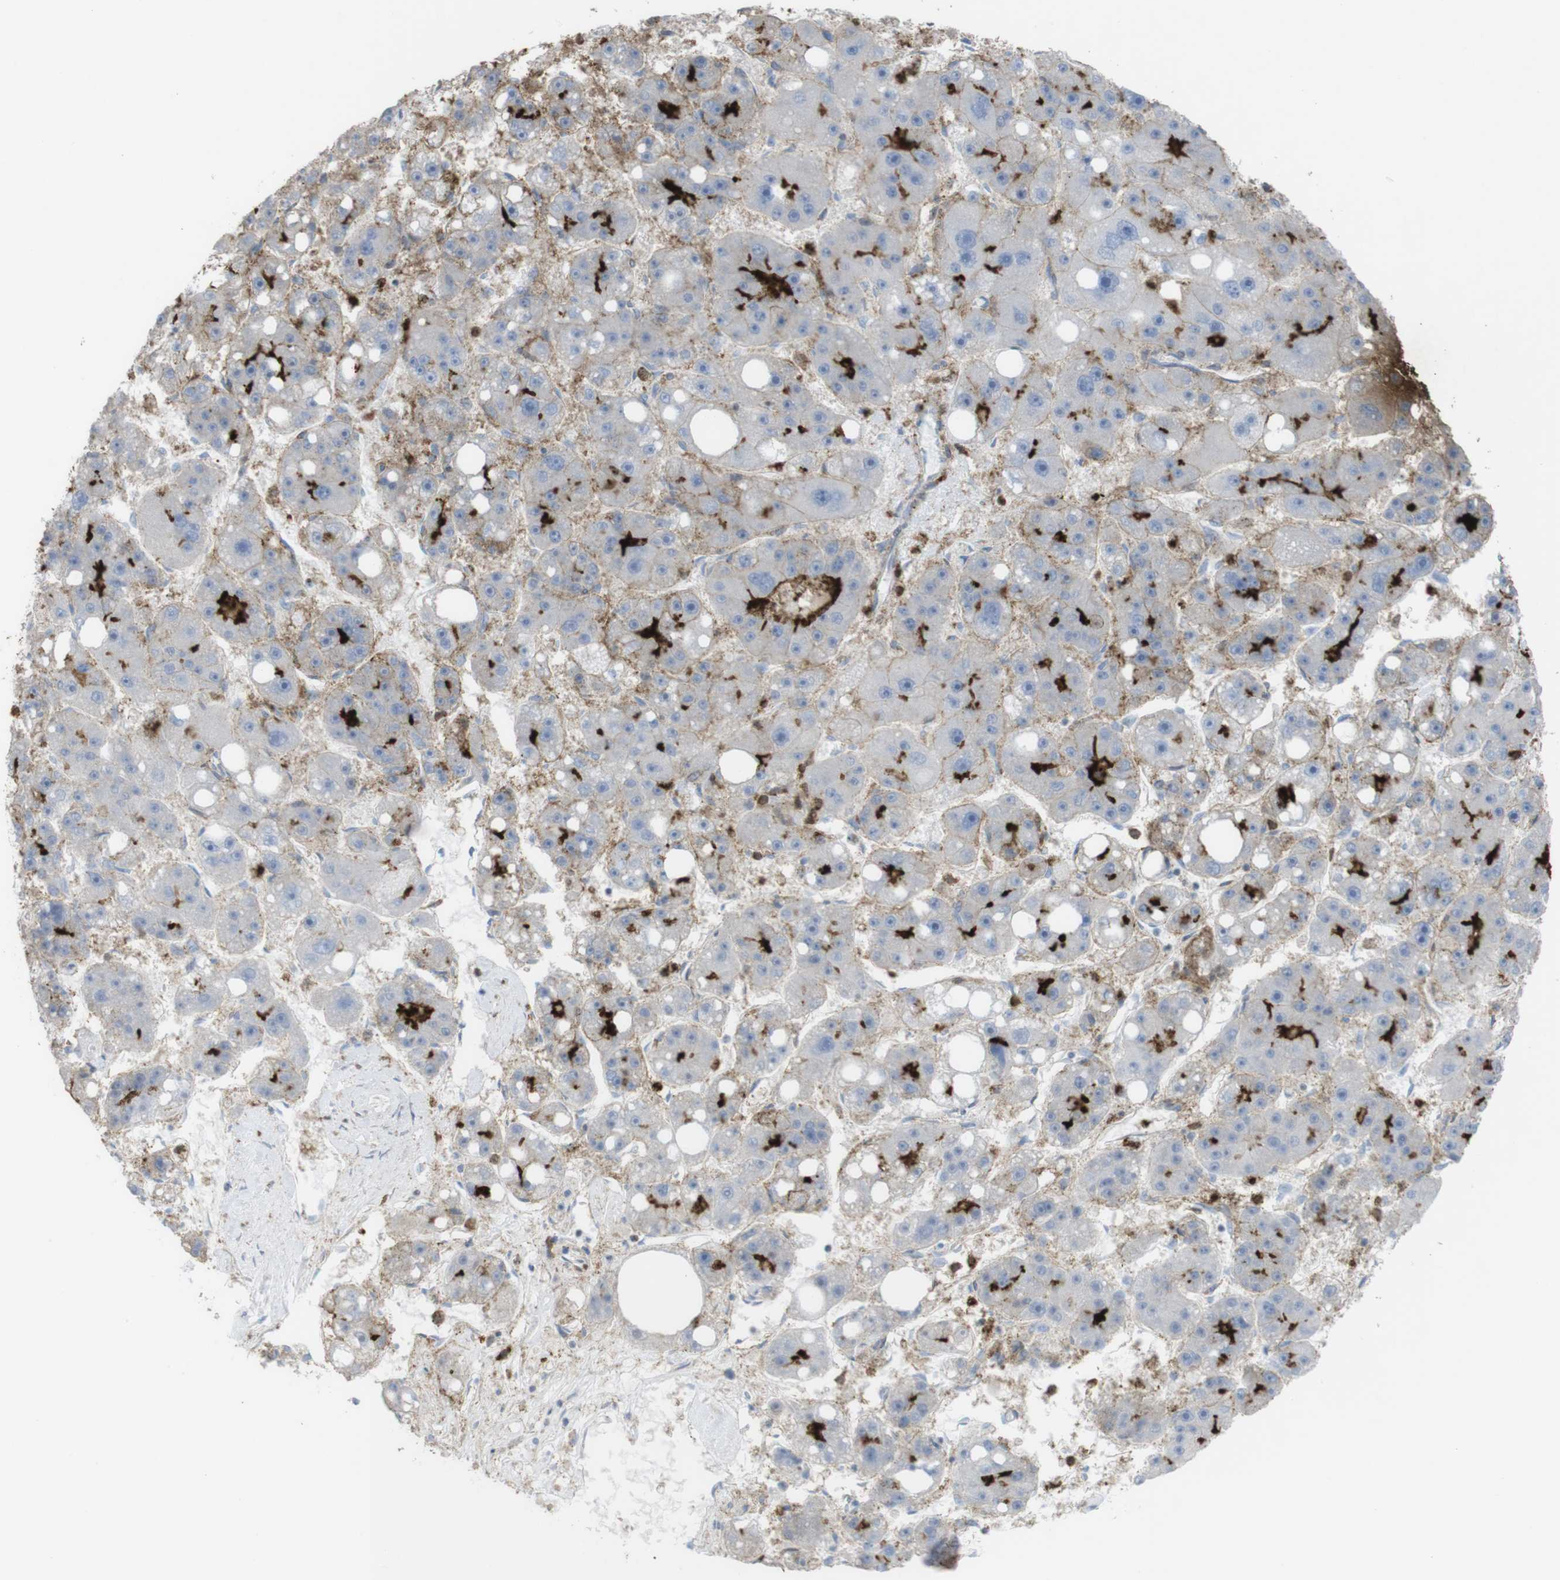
{"staining": {"intensity": "weak", "quantity": "25%-75%", "location": "cytoplasmic/membranous"}, "tissue": "liver cancer", "cell_type": "Tumor cells", "image_type": "cancer", "snomed": [{"axis": "morphology", "description": "Carcinoma, Hepatocellular, NOS"}, {"axis": "topography", "description": "Liver"}], "caption": "Liver cancer stained for a protein (brown) exhibits weak cytoplasmic/membranous positive positivity in about 25%-75% of tumor cells.", "gene": "PRKCD", "patient": {"sex": "female", "age": 61}}